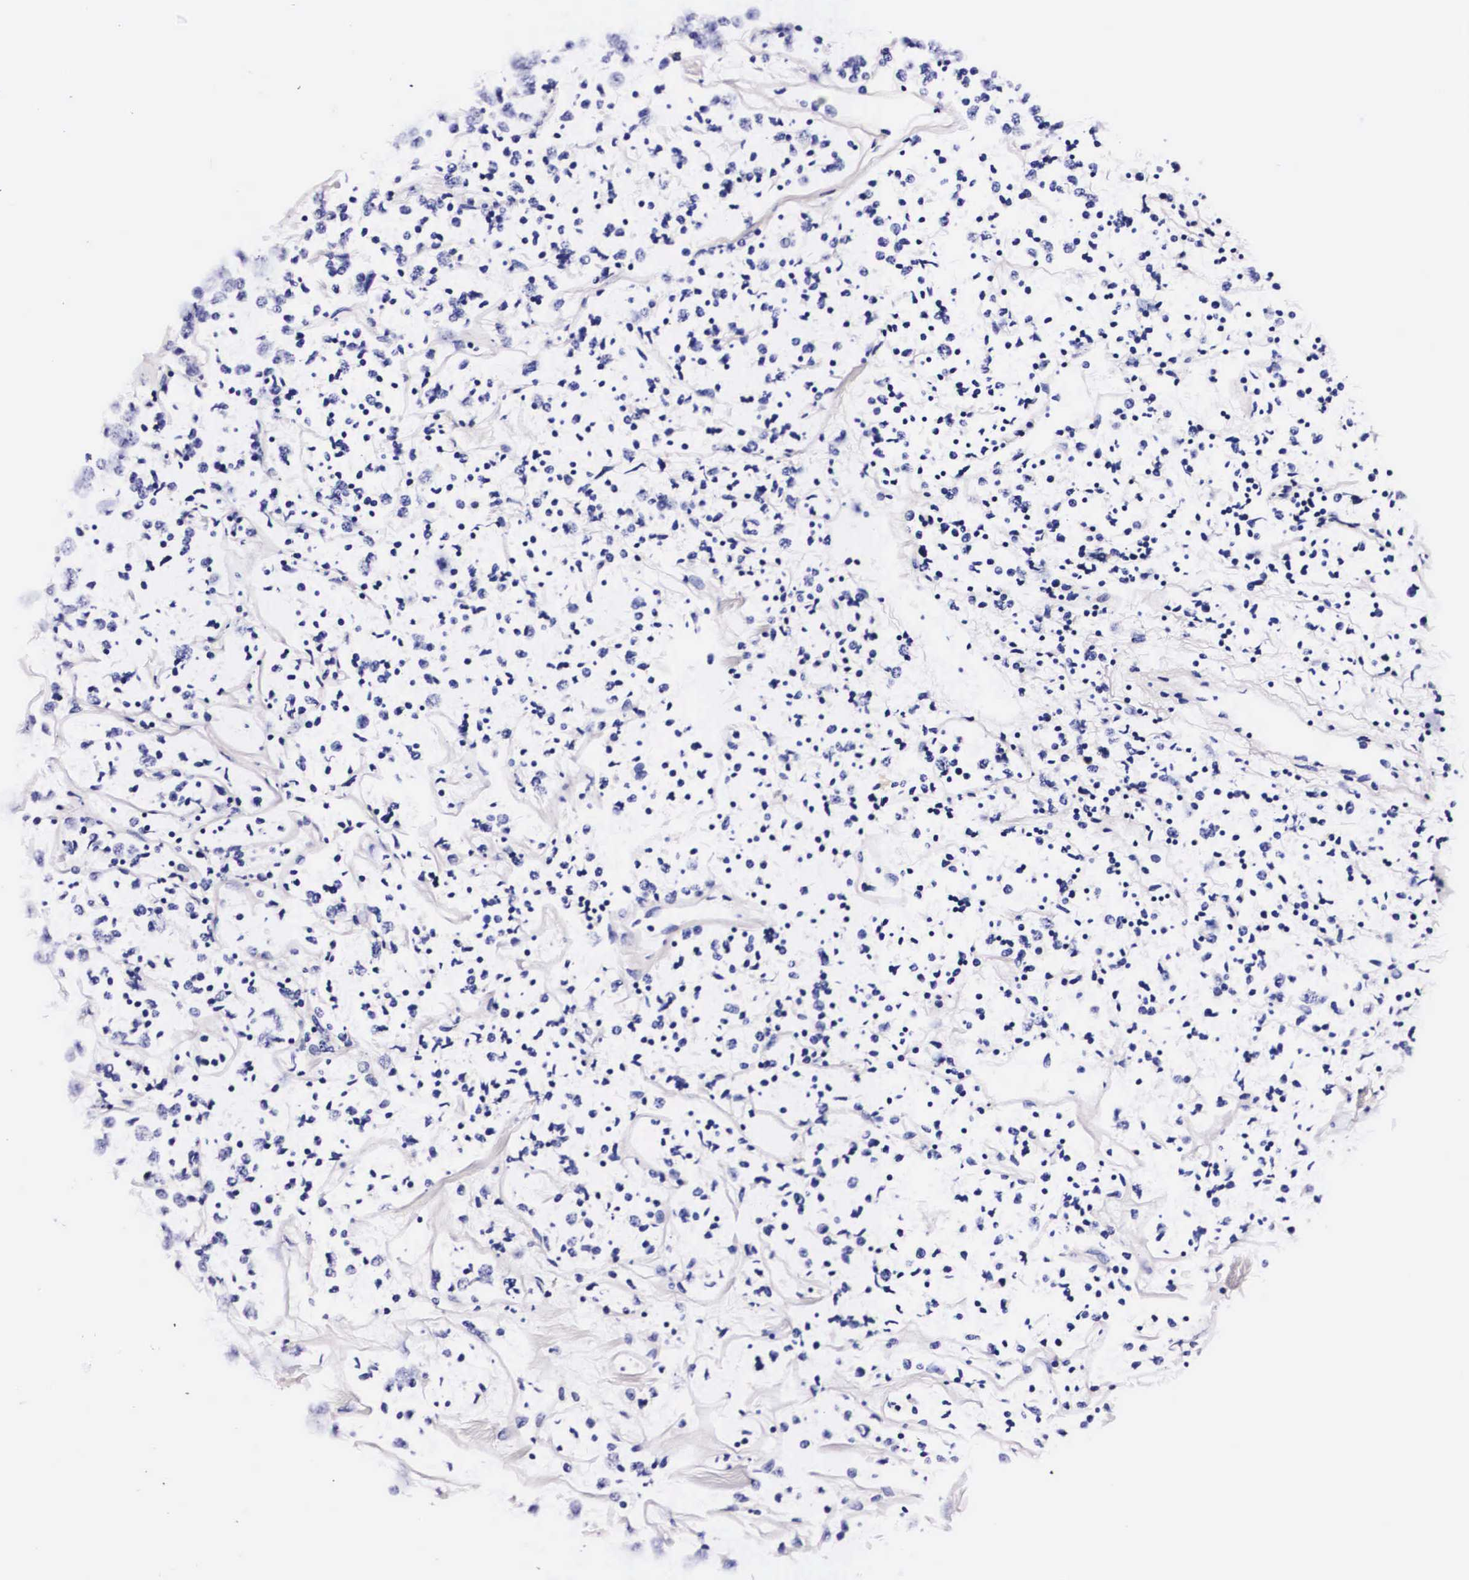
{"staining": {"intensity": "negative", "quantity": "none", "location": "none"}, "tissue": "lymphoma", "cell_type": "Tumor cells", "image_type": "cancer", "snomed": [{"axis": "morphology", "description": "Malignant lymphoma, non-Hodgkin's type, Low grade"}, {"axis": "topography", "description": "Small intestine"}], "caption": "The immunohistochemistry photomicrograph has no significant positivity in tumor cells of malignant lymphoma, non-Hodgkin's type (low-grade) tissue.", "gene": "PHETA2", "patient": {"sex": "female", "age": 59}}